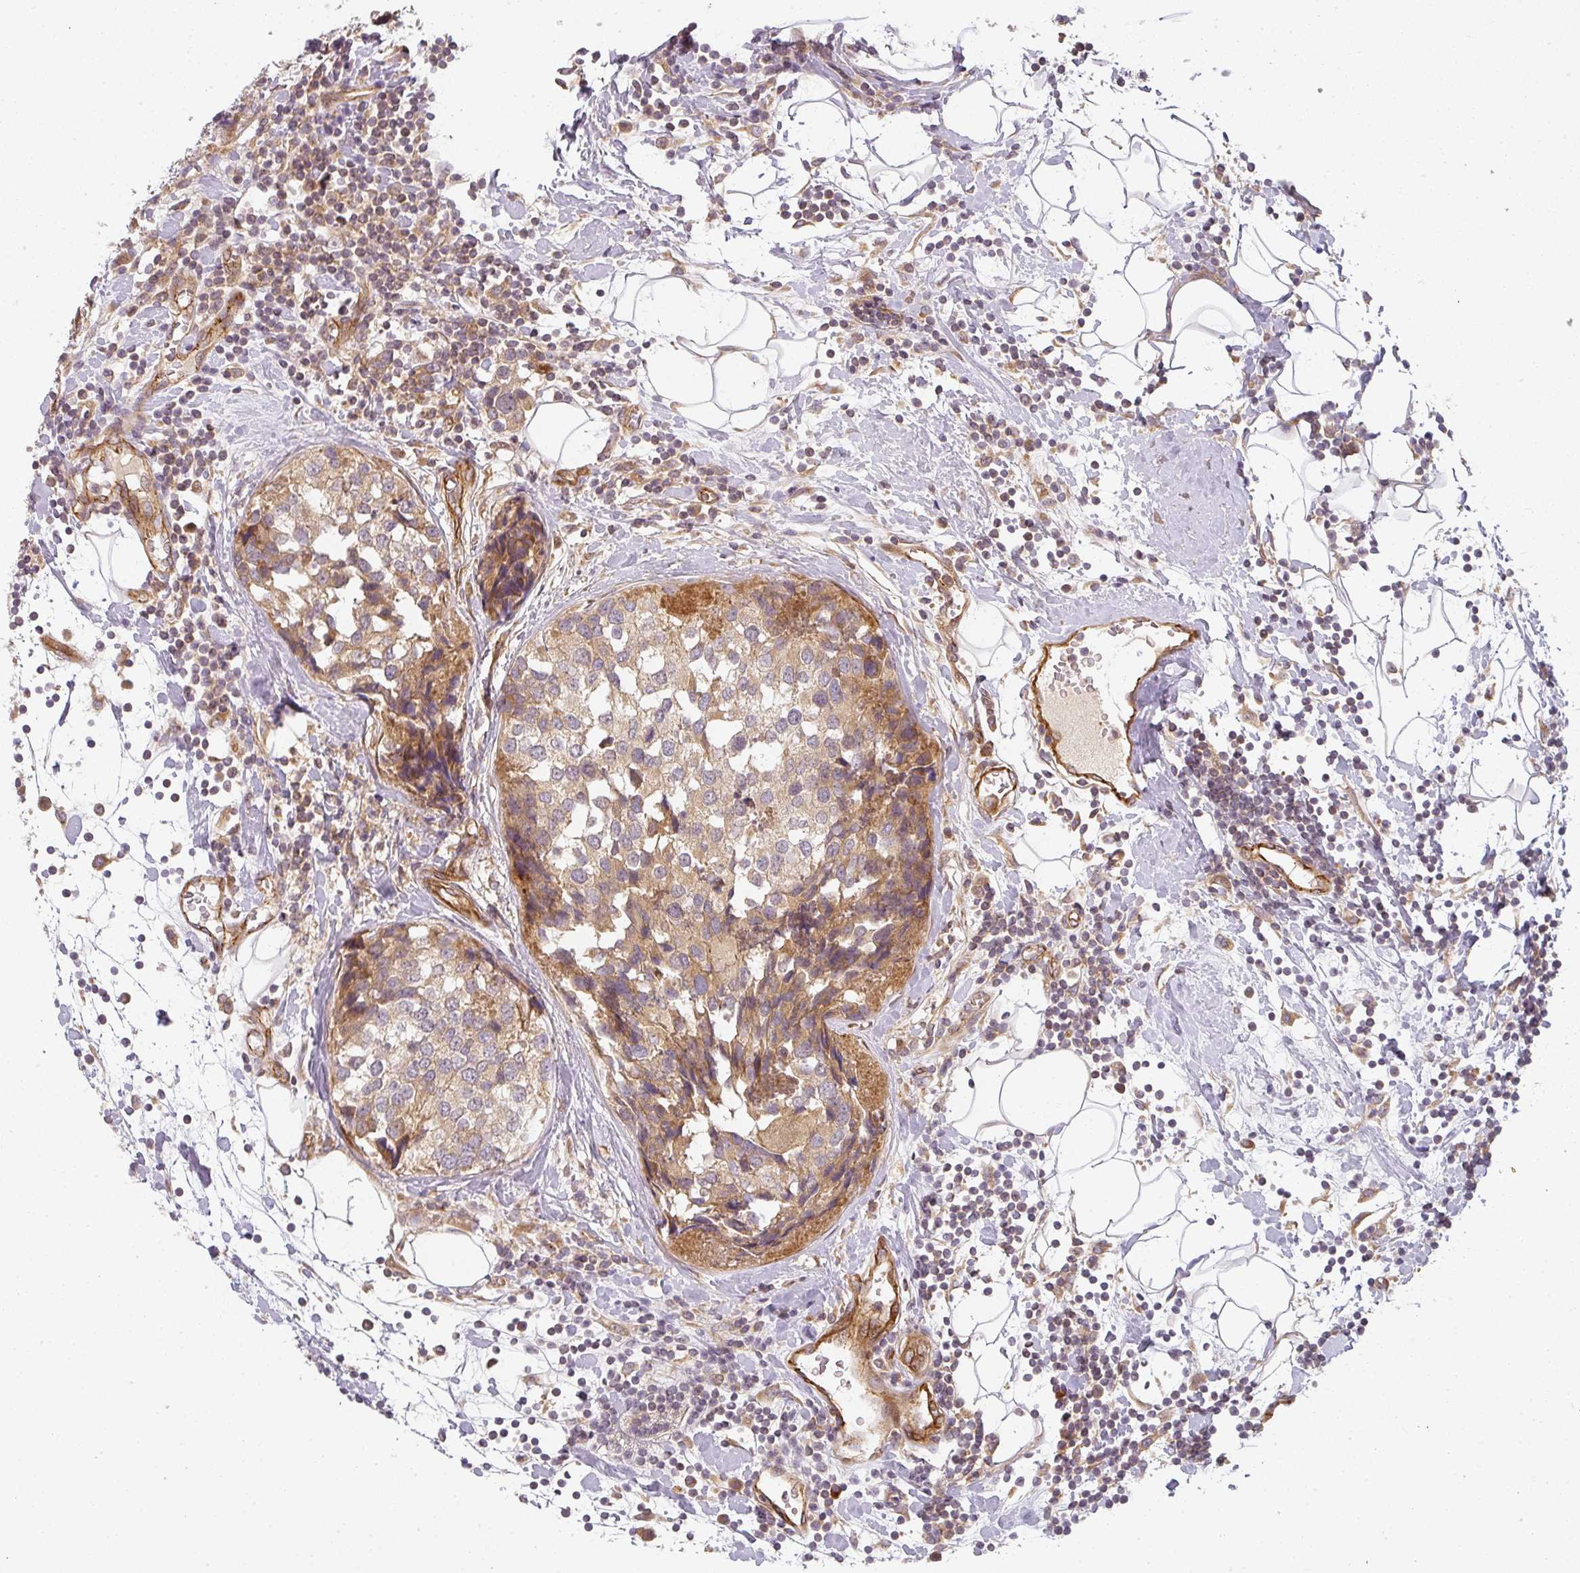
{"staining": {"intensity": "moderate", "quantity": "25%-75%", "location": "cytoplasmic/membranous"}, "tissue": "breast cancer", "cell_type": "Tumor cells", "image_type": "cancer", "snomed": [{"axis": "morphology", "description": "Lobular carcinoma"}, {"axis": "topography", "description": "Breast"}], "caption": "A high-resolution histopathology image shows immunohistochemistry staining of breast cancer (lobular carcinoma), which displays moderate cytoplasmic/membranous staining in approximately 25%-75% of tumor cells.", "gene": "CNOT1", "patient": {"sex": "female", "age": 59}}